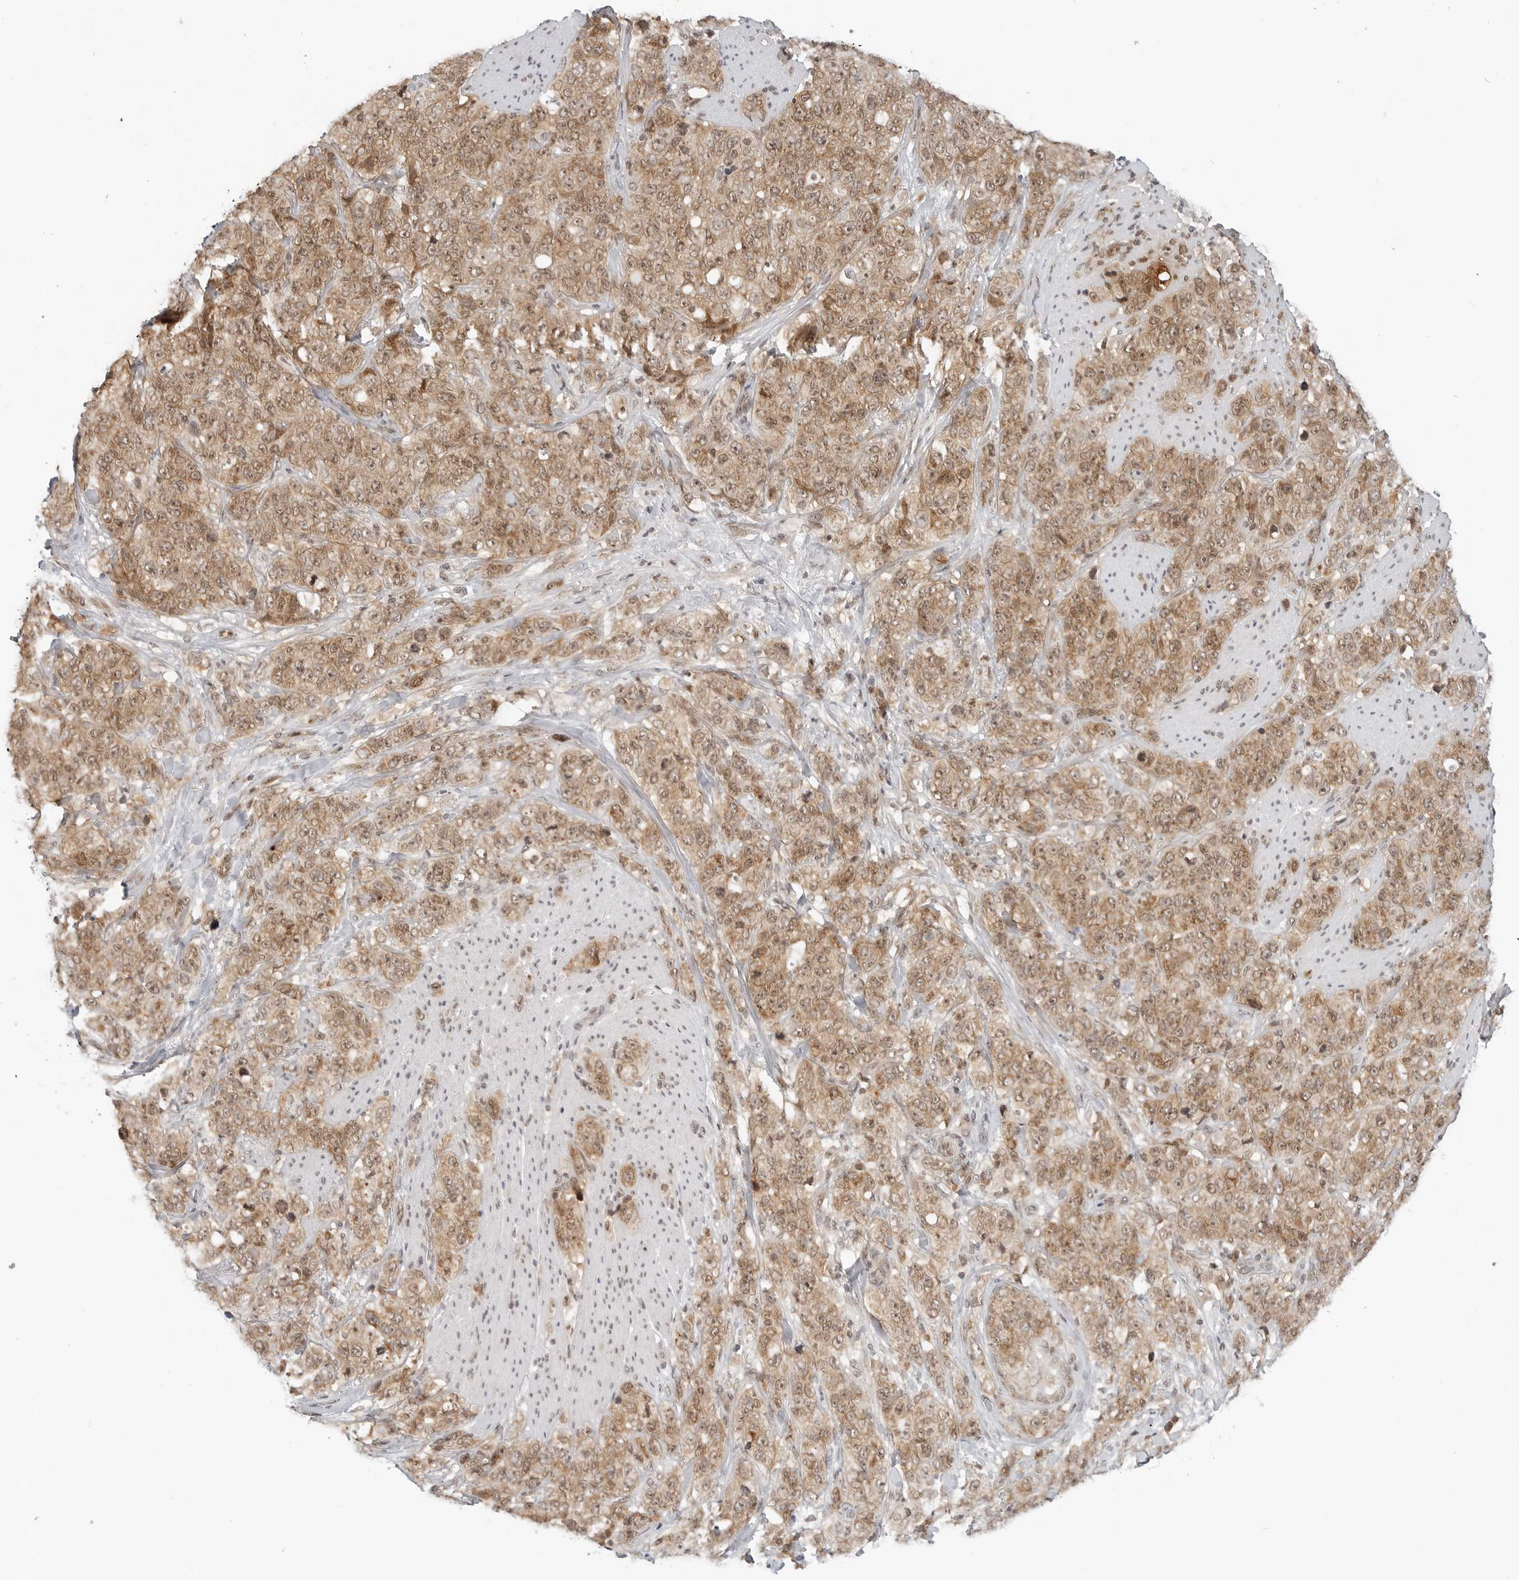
{"staining": {"intensity": "moderate", "quantity": ">75%", "location": "cytoplasmic/membranous,nuclear"}, "tissue": "stomach cancer", "cell_type": "Tumor cells", "image_type": "cancer", "snomed": [{"axis": "morphology", "description": "Adenocarcinoma, NOS"}, {"axis": "topography", "description": "Stomach"}], "caption": "Human stomach cancer stained with a protein marker shows moderate staining in tumor cells.", "gene": "METAP1", "patient": {"sex": "male", "age": 48}}